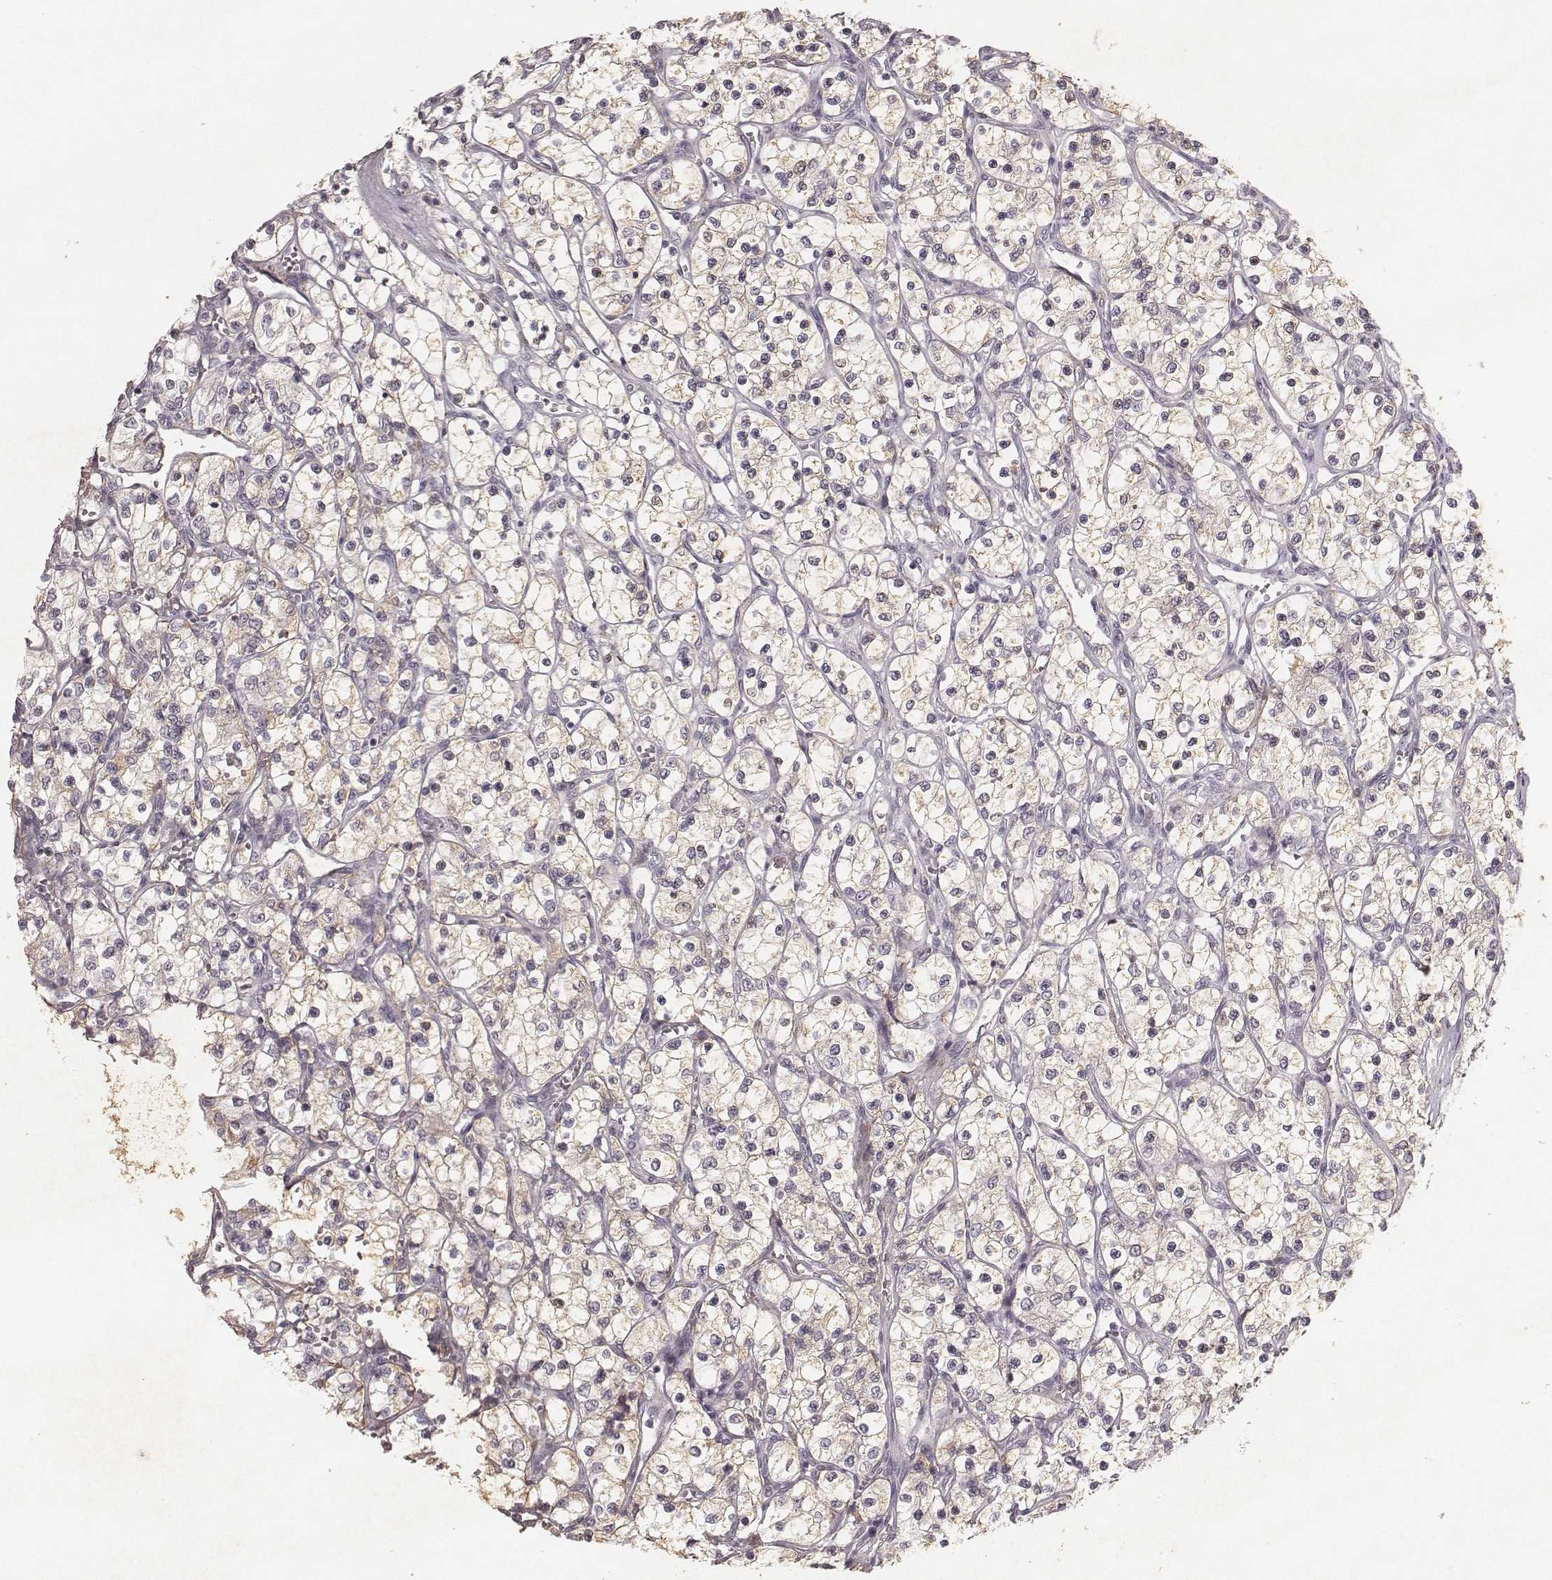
{"staining": {"intensity": "negative", "quantity": "none", "location": "none"}, "tissue": "renal cancer", "cell_type": "Tumor cells", "image_type": "cancer", "snomed": [{"axis": "morphology", "description": "Adenocarcinoma, NOS"}, {"axis": "topography", "description": "Kidney"}], "caption": "High power microscopy histopathology image of an IHC image of renal cancer, revealing no significant positivity in tumor cells.", "gene": "MADCAM1", "patient": {"sex": "female", "age": 69}}